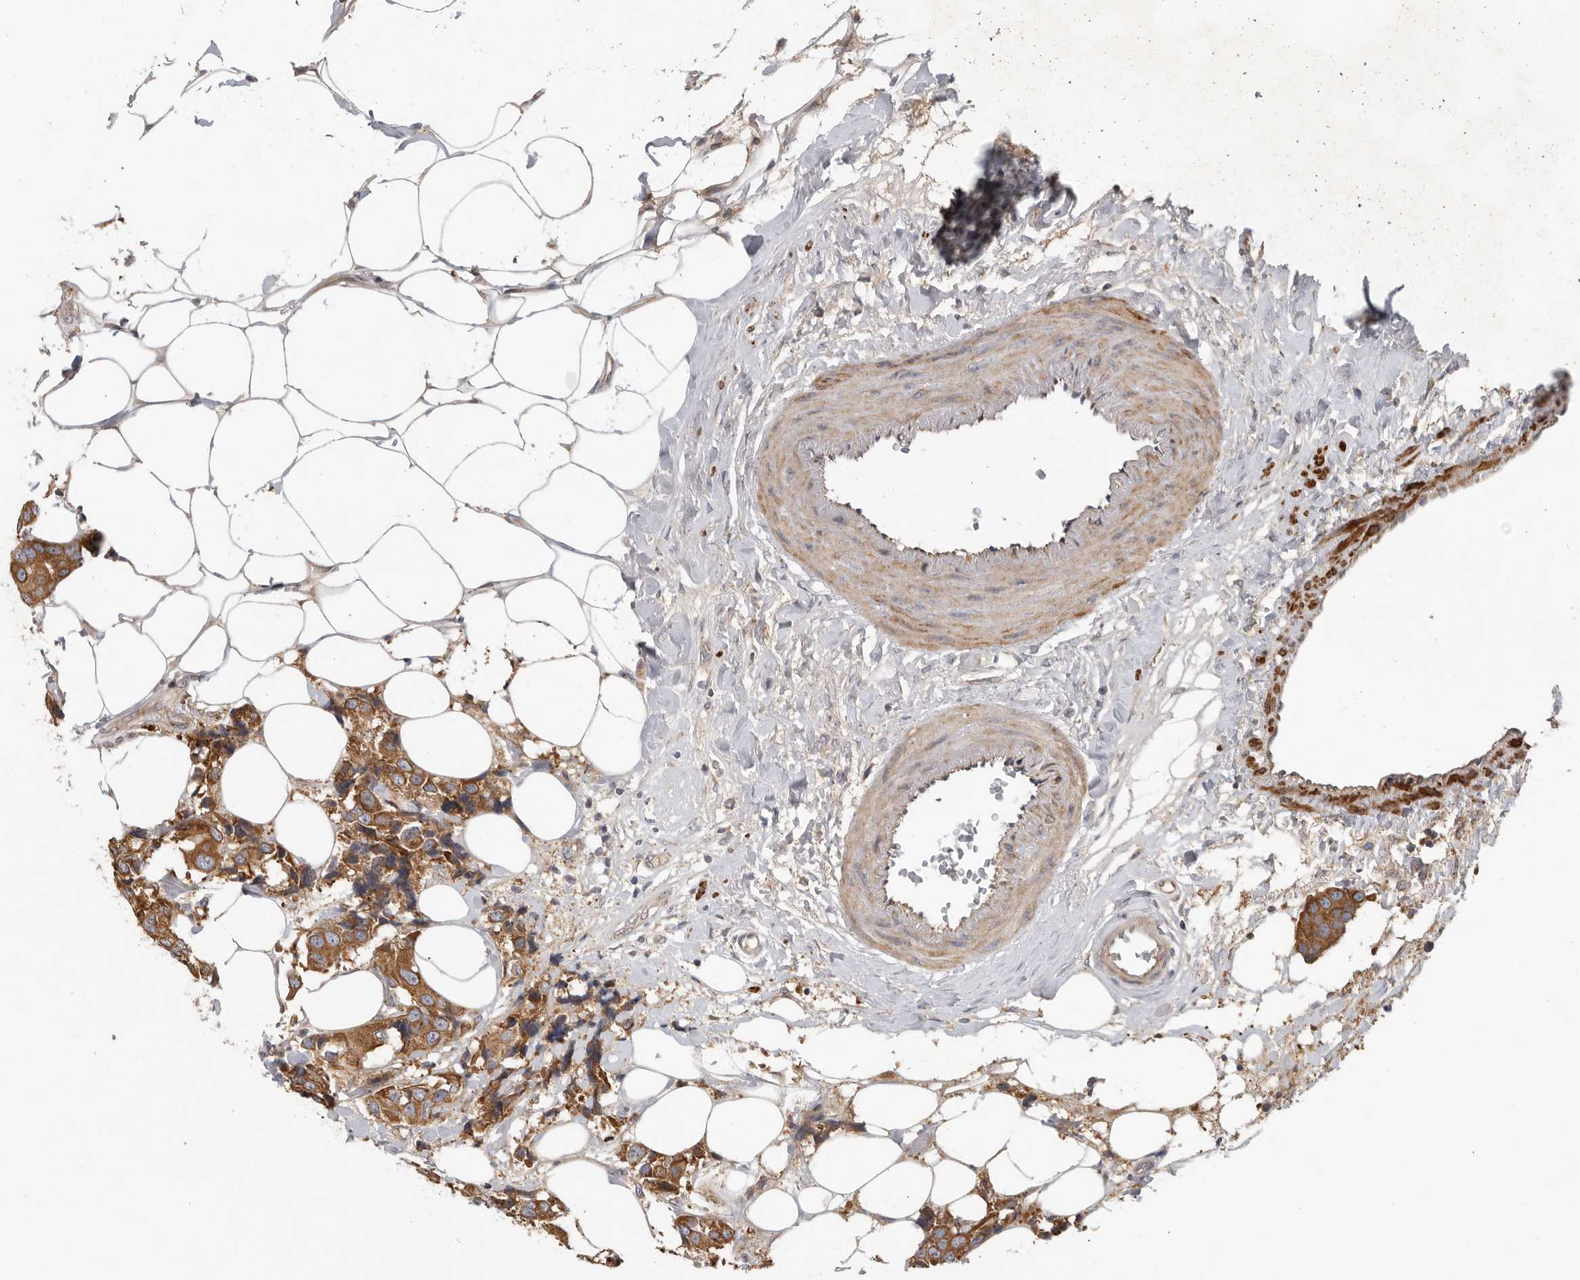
{"staining": {"intensity": "moderate", "quantity": ">75%", "location": "cytoplasmic/membranous"}, "tissue": "breast cancer", "cell_type": "Tumor cells", "image_type": "cancer", "snomed": [{"axis": "morphology", "description": "Normal tissue, NOS"}, {"axis": "morphology", "description": "Duct carcinoma"}, {"axis": "topography", "description": "Breast"}], "caption": "Immunohistochemistry (IHC) of human breast invasive ductal carcinoma displays medium levels of moderate cytoplasmic/membranous staining in approximately >75% of tumor cells.", "gene": "UNK", "patient": {"sex": "female", "age": 39}}